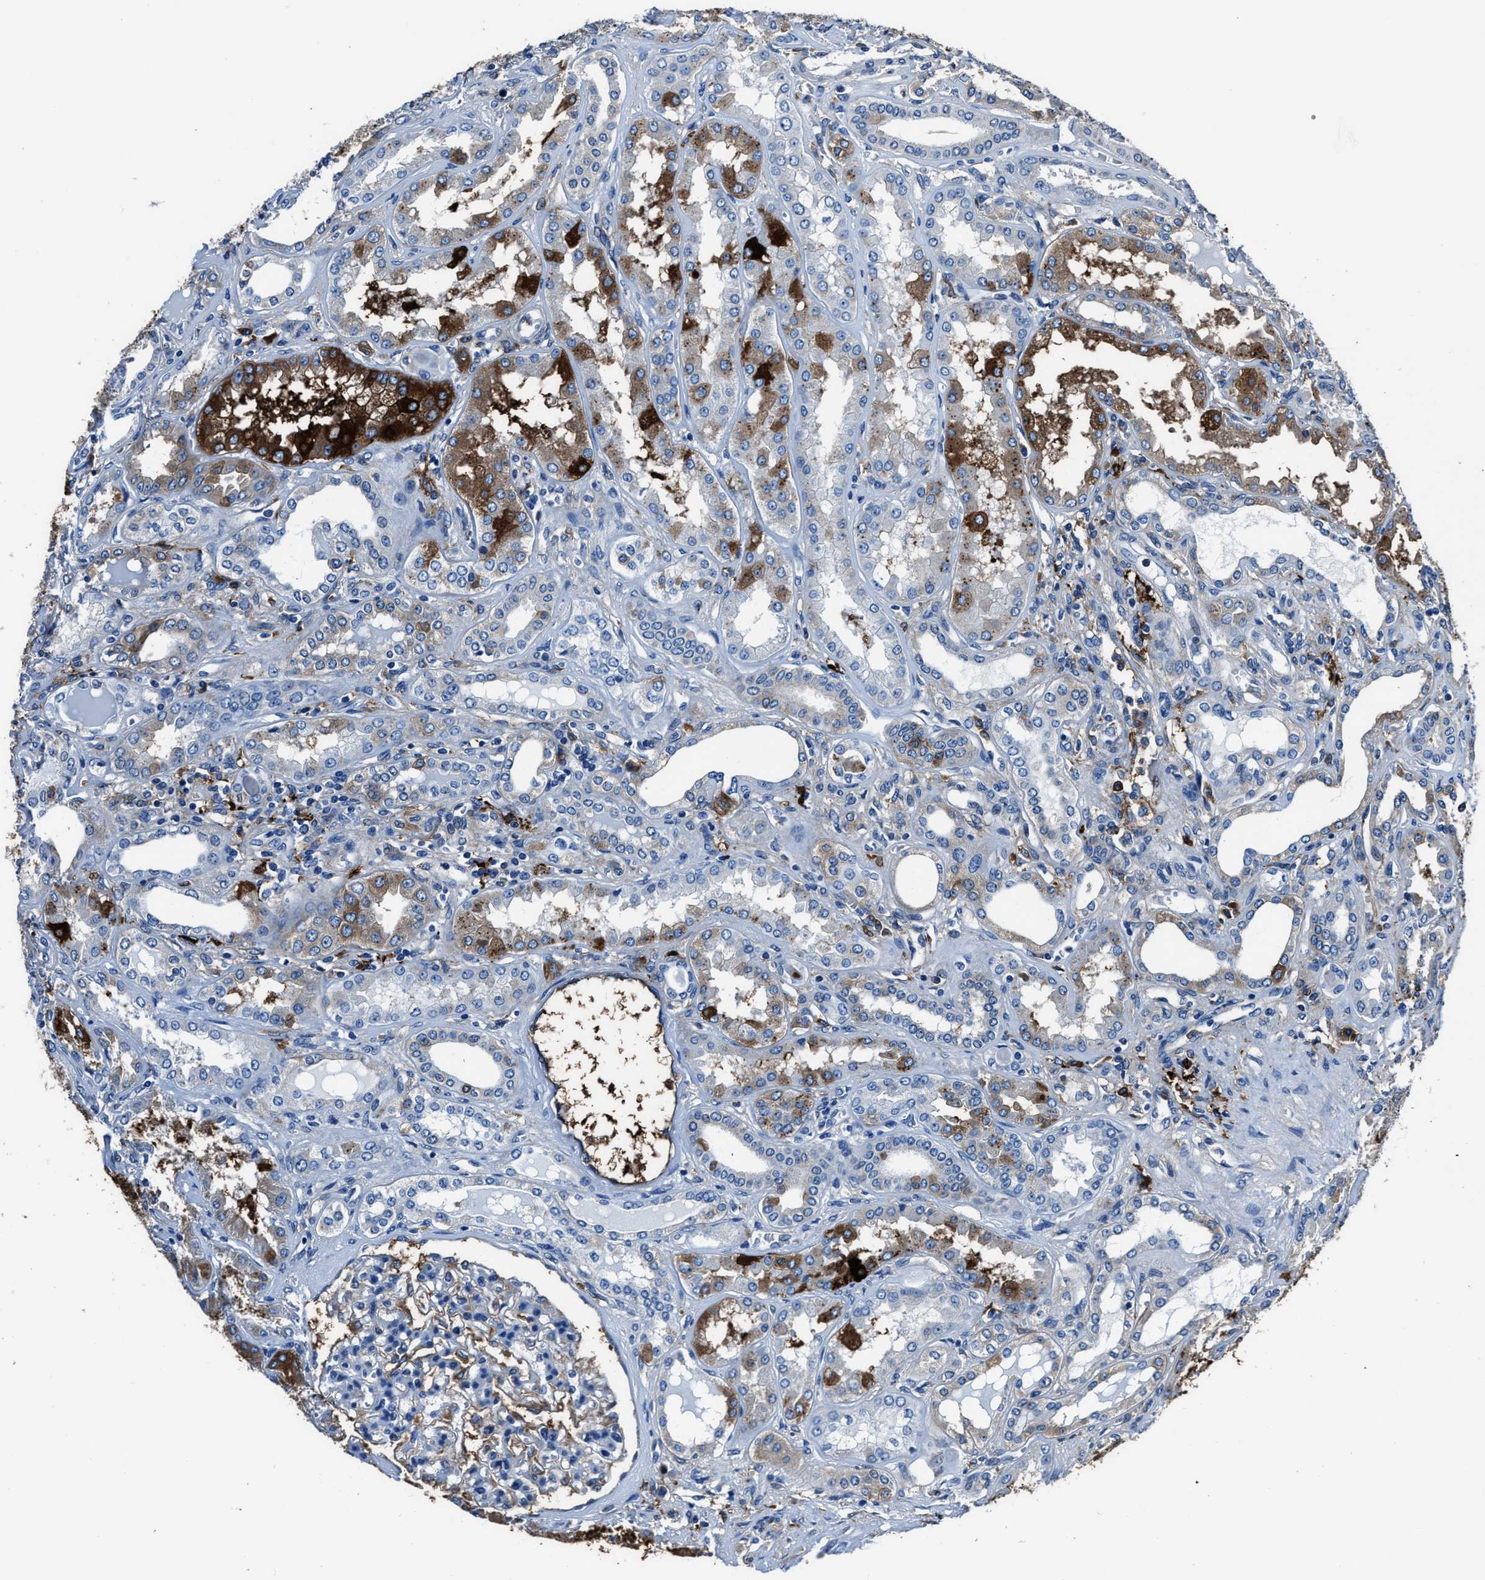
{"staining": {"intensity": "moderate", "quantity": "<25%", "location": "cytoplasmic/membranous"}, "tissue": "kidney", "cell_type": "Cells in glomeruli", "image_type": "normal", "snomed": [{"axis": "morphology", "description": "Normal tissue, NOS"}, {"axis": "topography", "description": "Kidney"}], "caption": "Kidney stained with a brown dye demonstrates moderate cytoplasmic/membranous positive expression in about <25% of cells in glomeruli.", "gene": "FTL", "patient": {"sex": "female", "age": 56}}